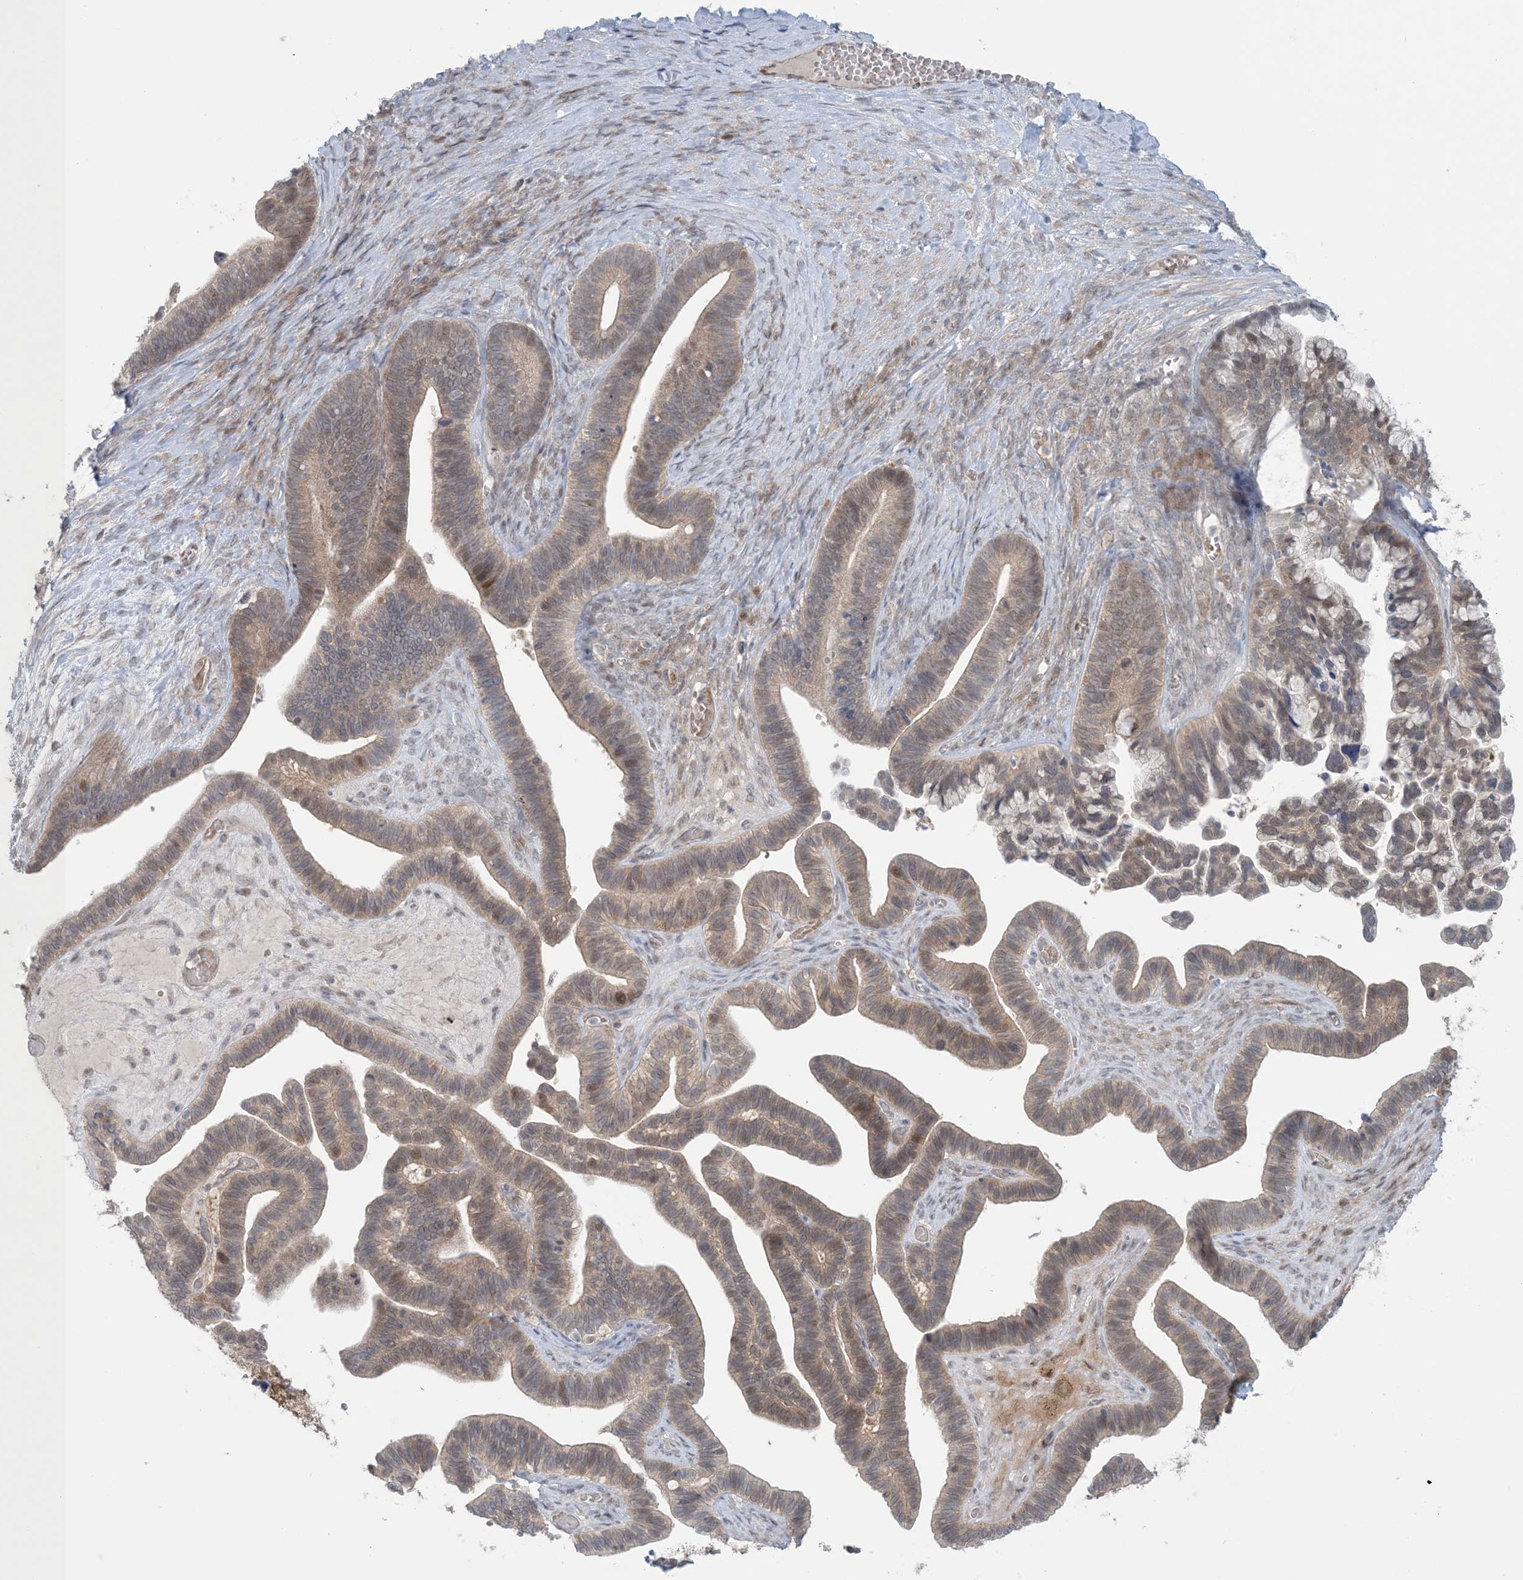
{"staining": {"intensity": "weak", "quantity": "25%-75%", "location": "cytoplasmic/membranous"}, "tissue": "ovarian cancer", "cell_type": "Tumor cells", "image_type": "cancer", "snomed": [{"axis": "morphology", "description": "Cystadenocarcinoma, serous, NOS"}, {"axis": "topography", "description": "Ovary"}], "caption": "Immunohistochemical staining of human ovarian serous cystadenocarcinoma displays low levels of weak cytoplasmic/membranous protein staining in about 25%-75% of tumor cells.", "gene": "NRBP2", "patient": {"sex": "female", "age": 56}}